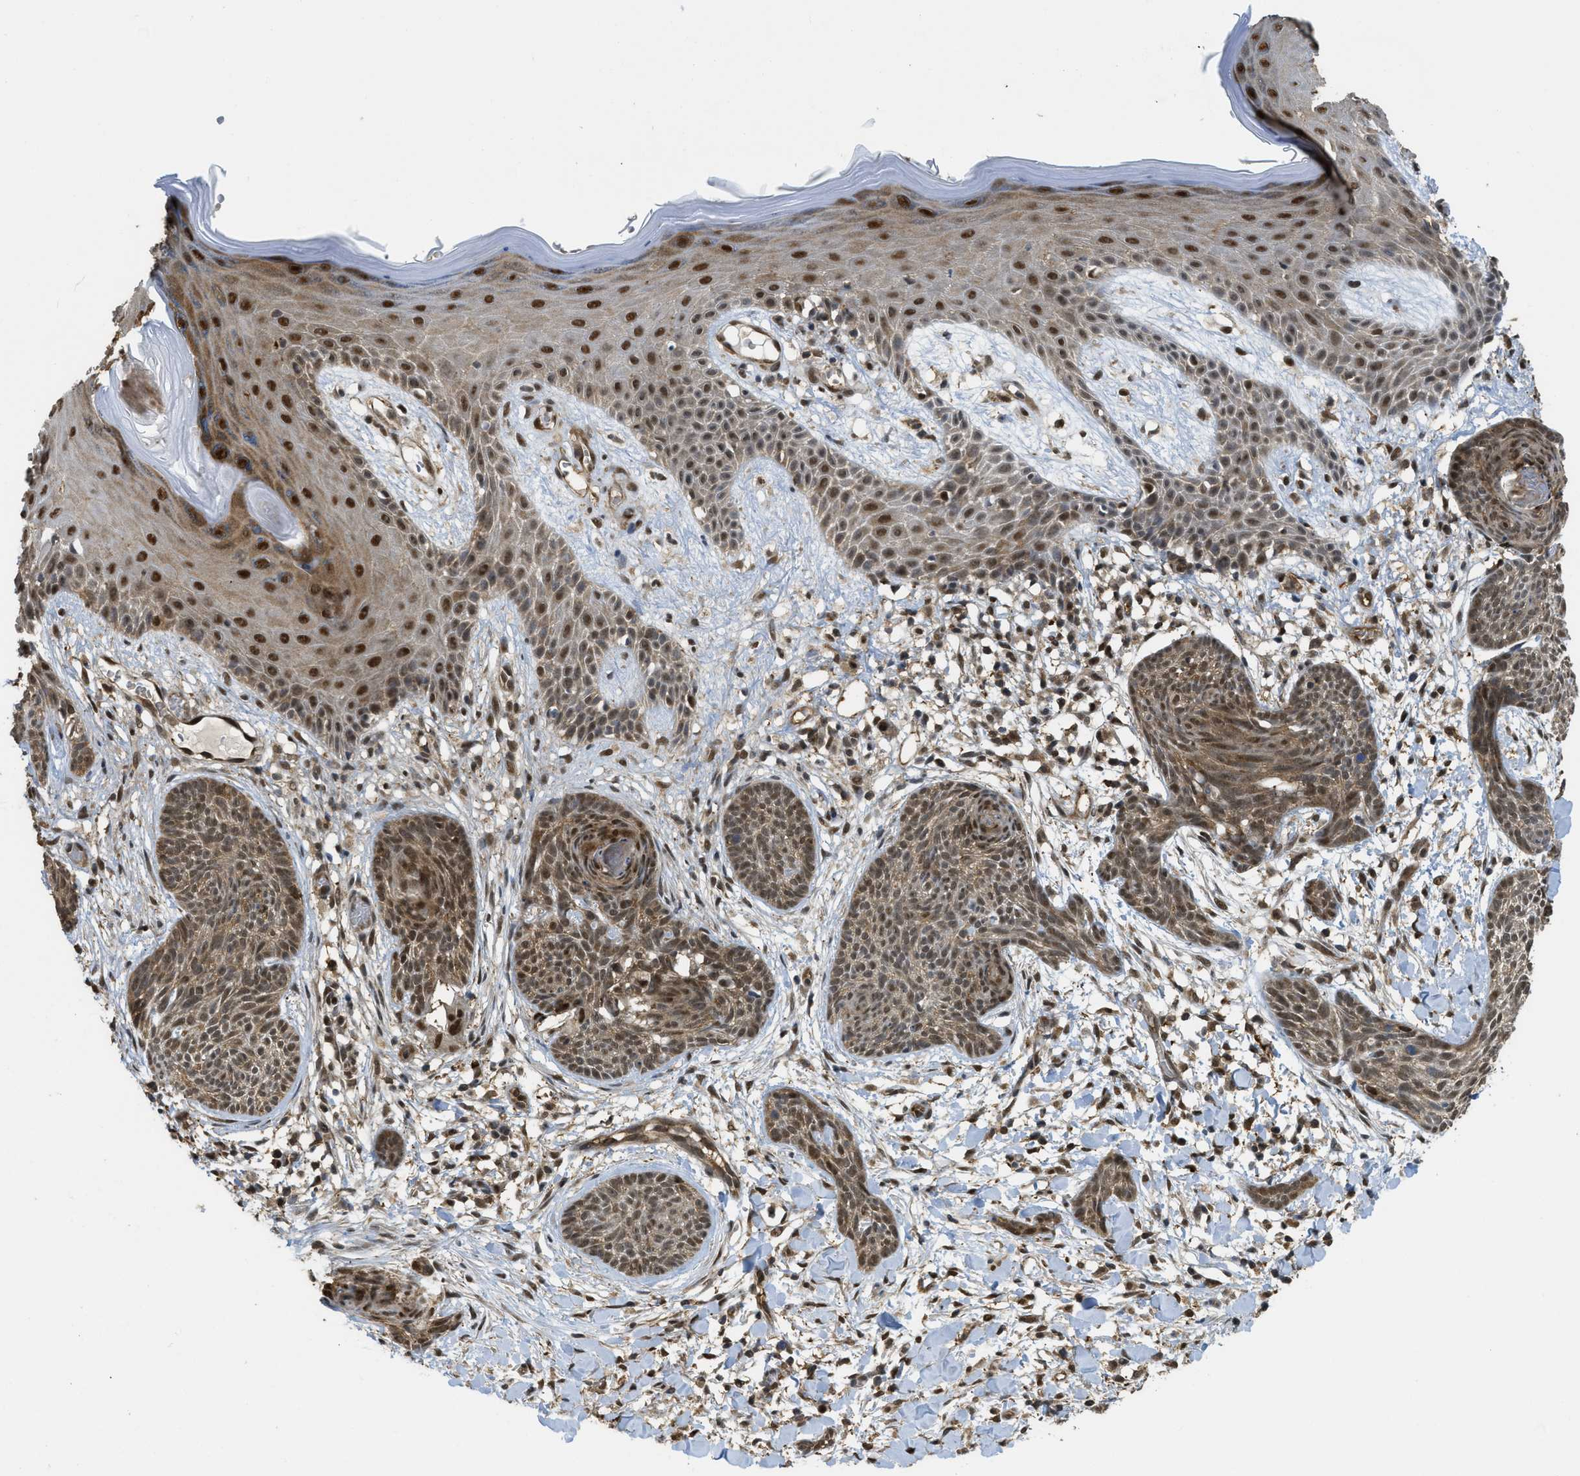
{"staining": {"intensity": "moderate", "quantity": ">75%", "location": "cytoplasmic/membranous,nuclear"}, "tissue": "skin cancer", "cell_type": "Tumor cells", "image_type": "cancer", "snomed": [{"axis": "morphology", "description": "Basal cell carcinoma"}, {"axis": "topography", "description": "Skin"}], "caption": "The histopathology image demonstrates a brown stain indicating the presence of a protein in the cytoplasmic/membranous and nuclear of tumor cells in skin cancer. The staining is performed using DAB brown chromogen to label protein expression. The nuclei are counter-stained blue using hematoxylin.", "gene": "PSMC5", "patient": {"sex": "female", "age": 59}}